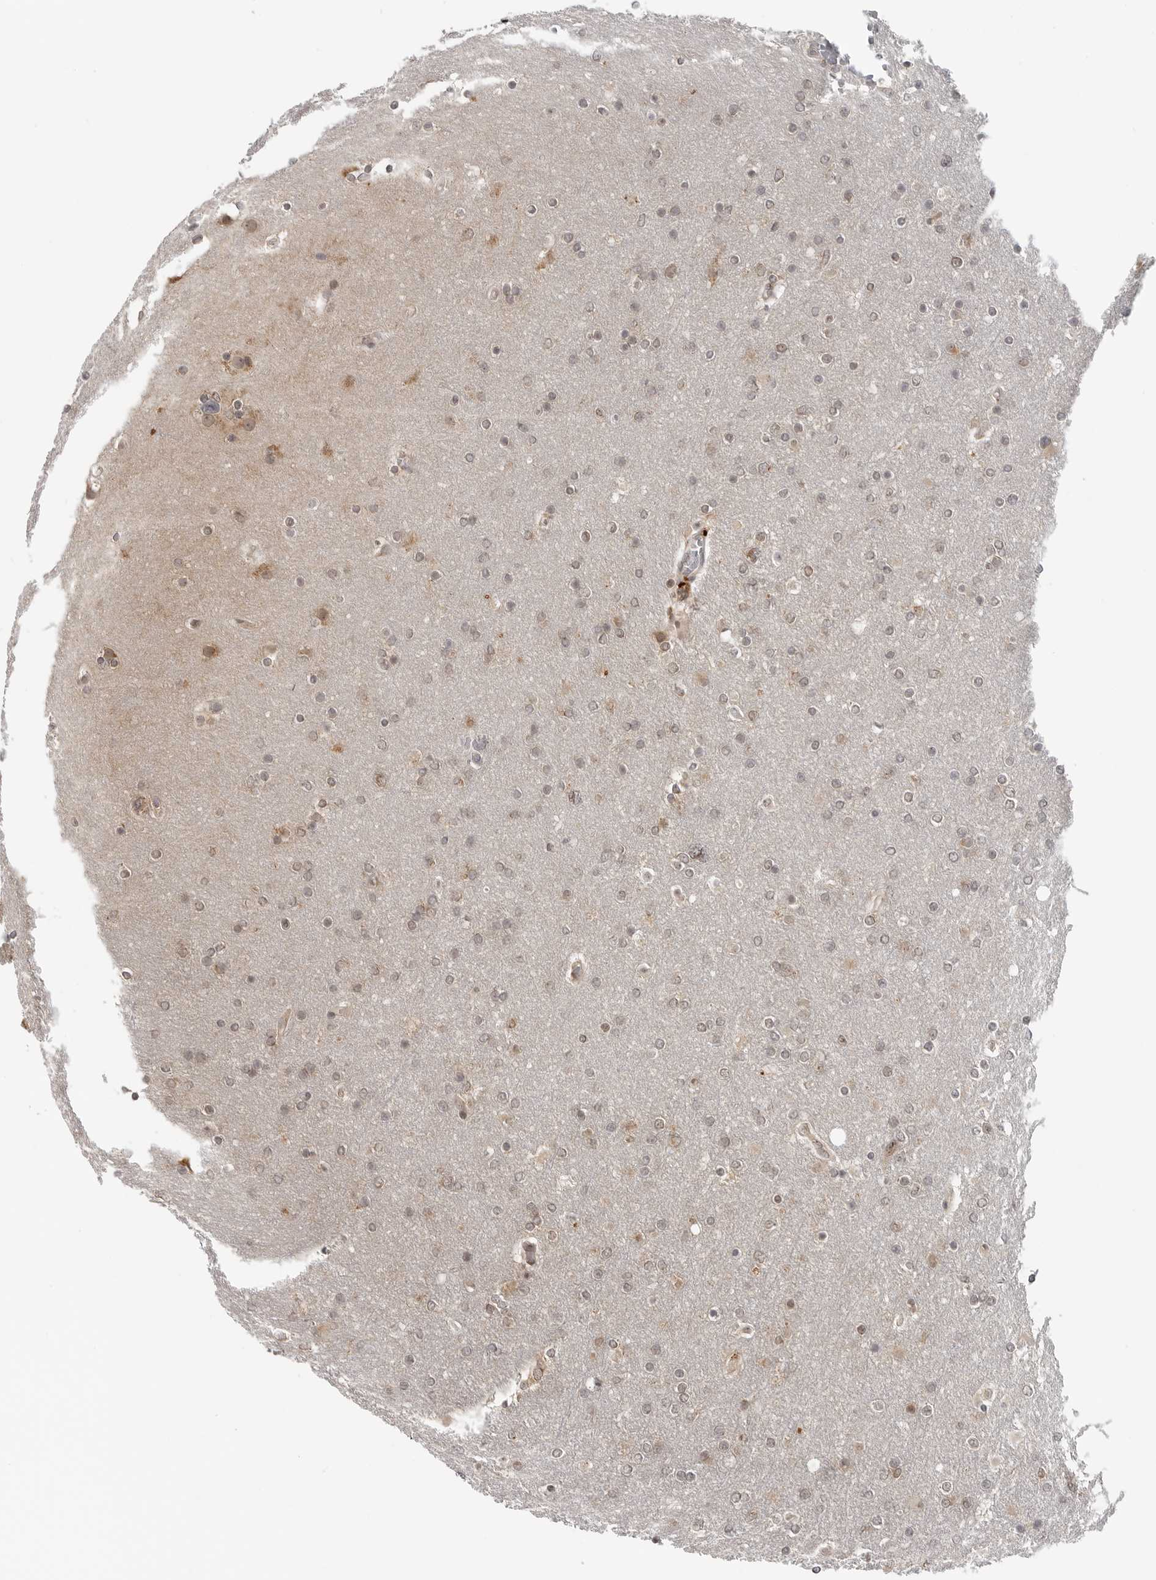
{"staining": {"intensity": "weak", "quantity": "<25%", "location": "cytoplasmic/membranous"}, "tissue": "glioma", "cell_type": "Tumor cells", "image_type": "cancer", "snomed": [{"axis": "morphology", "description": "Glioma, malignant, High grade"}, {"axis": "topography", "description": "Cerebral cortex"}], "caption": "Immunohistochemistry histopathology image of high-grade glioma (malignant) stained for a protein (brown), which displays no positivity in tumor cells.", "gene": "COPA", "patient": {"sex": "female", "age": 36}}